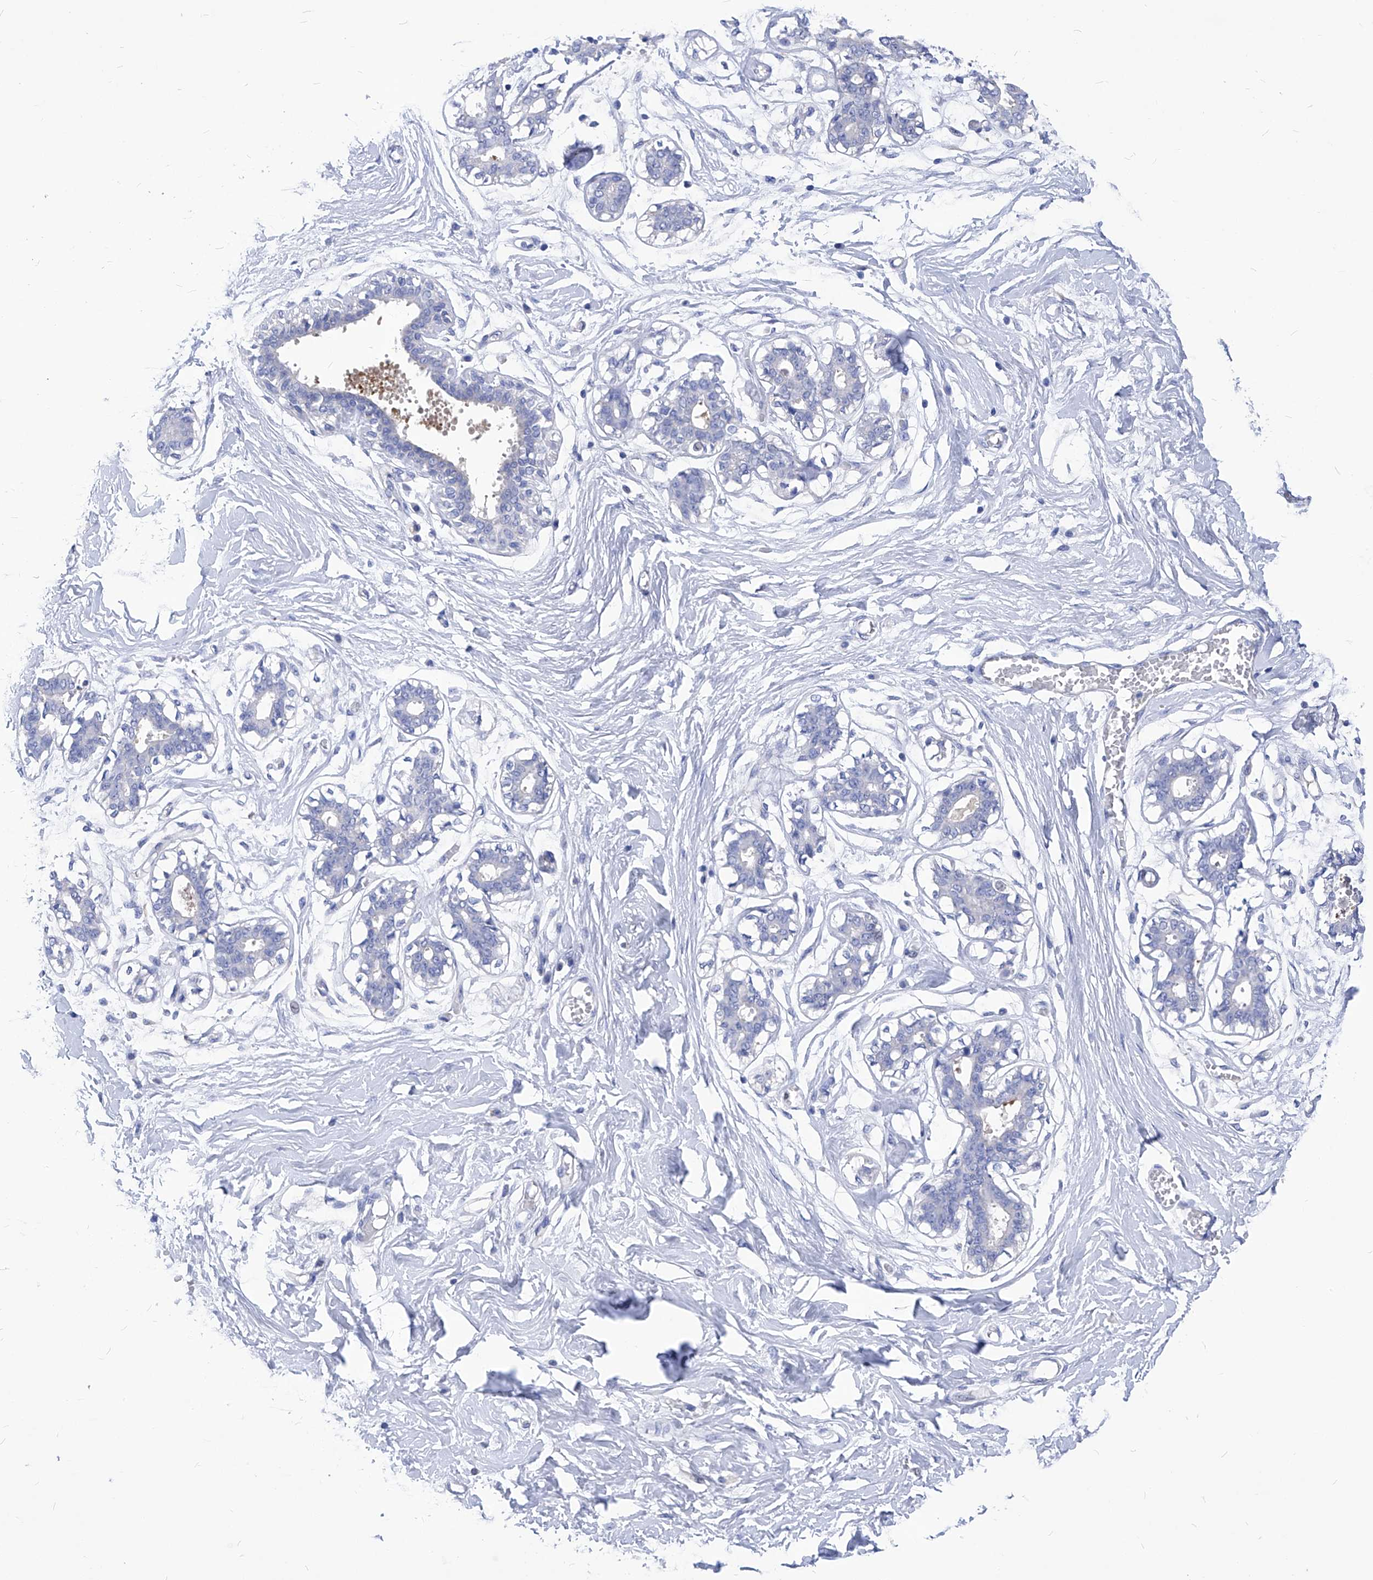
{"staining": {"intensity": "negative", "quantity": "none", "location": "none"}, "tissue": "breast", "cell_type": "Adipocytes", "image_type": "normal", "snomed": [{"axis": "morphology", "description": "Normal tissue, NOS"}, {"axis": "topography", "description": "Breast"}], "caption": "Adipocytes are negative for brown protein staining in unremarkable breast. The staining is performed using DAB brown chromogen with nuclei counter-stained in using hematoxylin.", "gene": "XPNPEP1", "patient": {"sex": "female", "age": 27}}